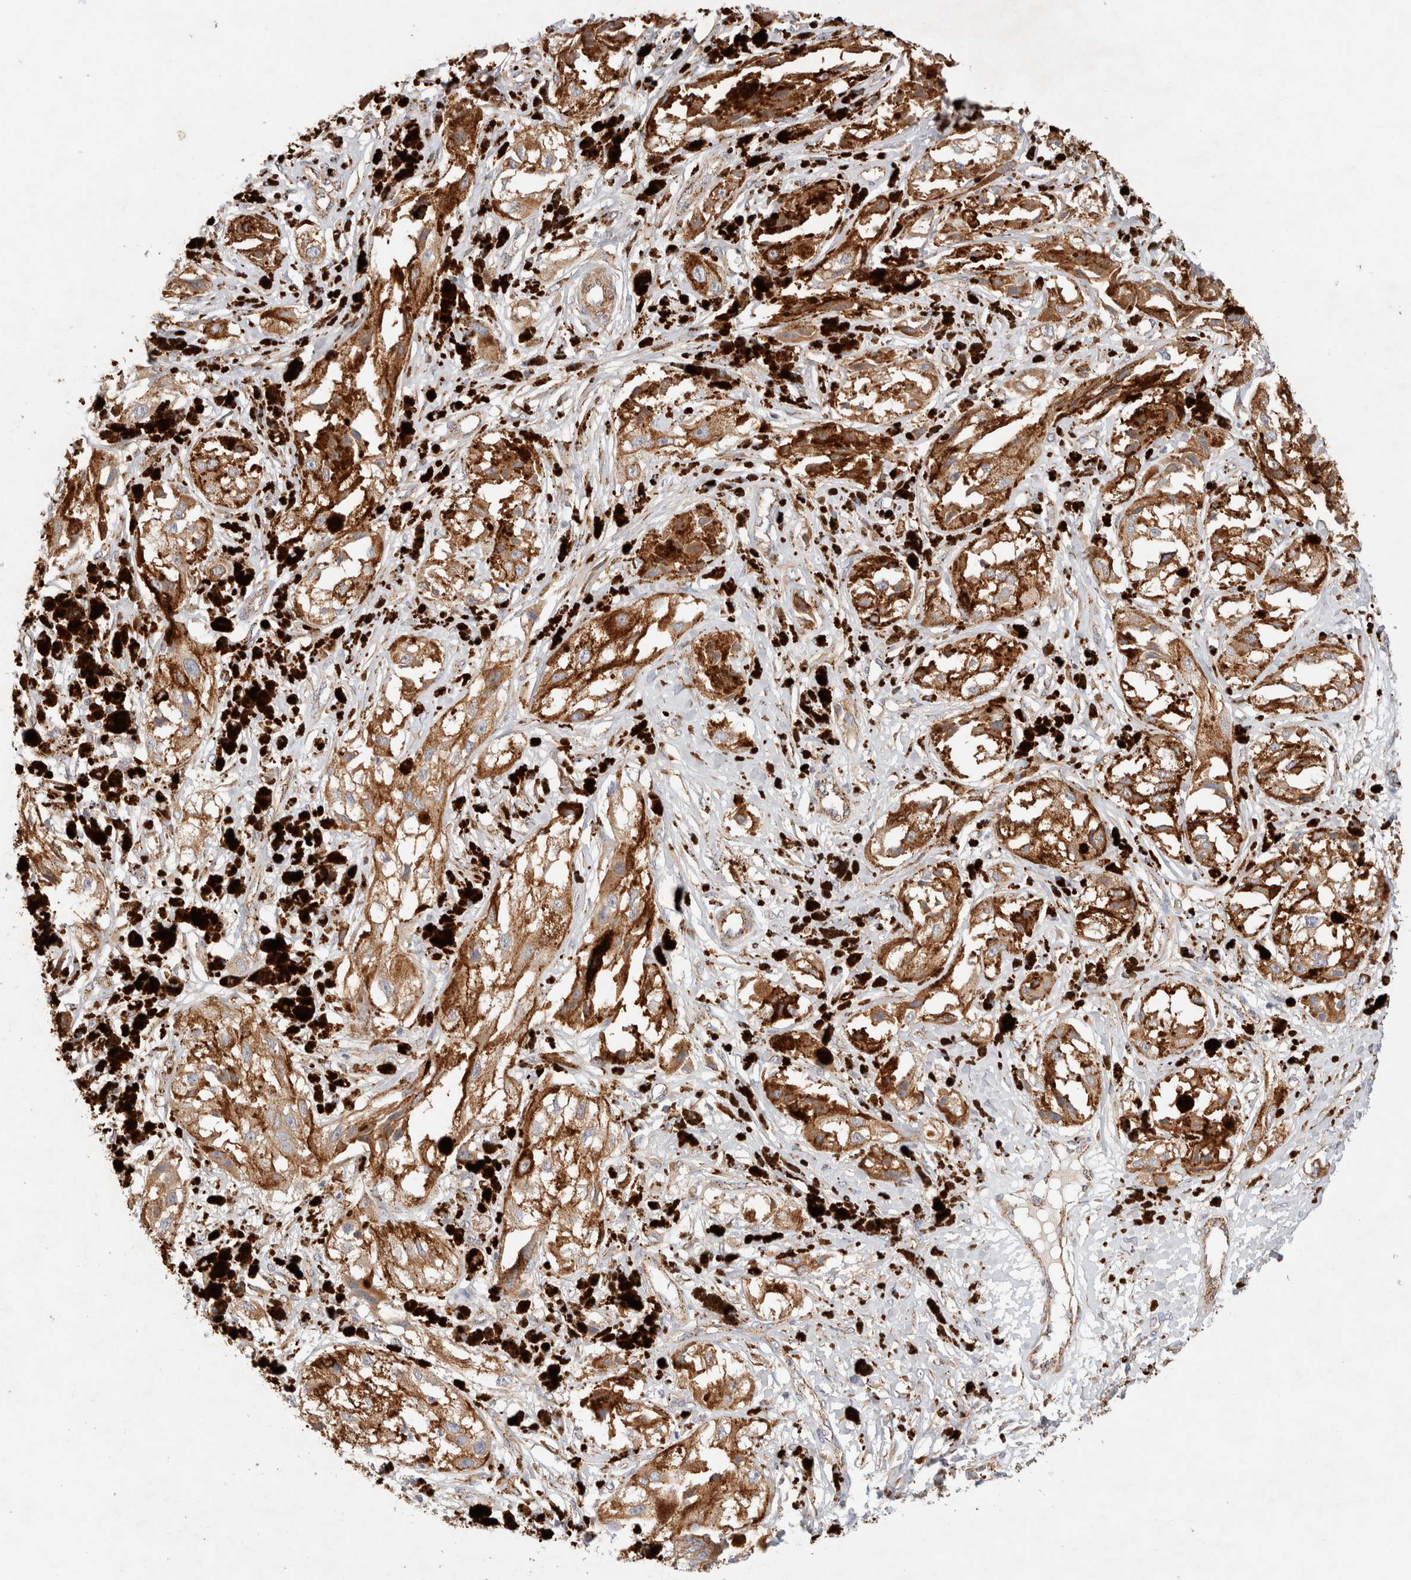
{"staining": {"intensity": "weak", "quantity": ">75%", "location": "cytoplasmic/membranous"}, "tissue": "melanoma", "cell_type": "Tumor cells", "image_type": "cancer", "snomed": [{"axis": "morphology", "description": "Malignant melanoma, NOS"}, {"axis": "topography", "description": "Skin"}], "caption": "The image shows staining of melanoma, revealing weak cytoplasmic/membranous protein positivity (brown color) within tumor cells.", "gene": "RABEPK", "patient": {"sex": "male", "age": 88}}